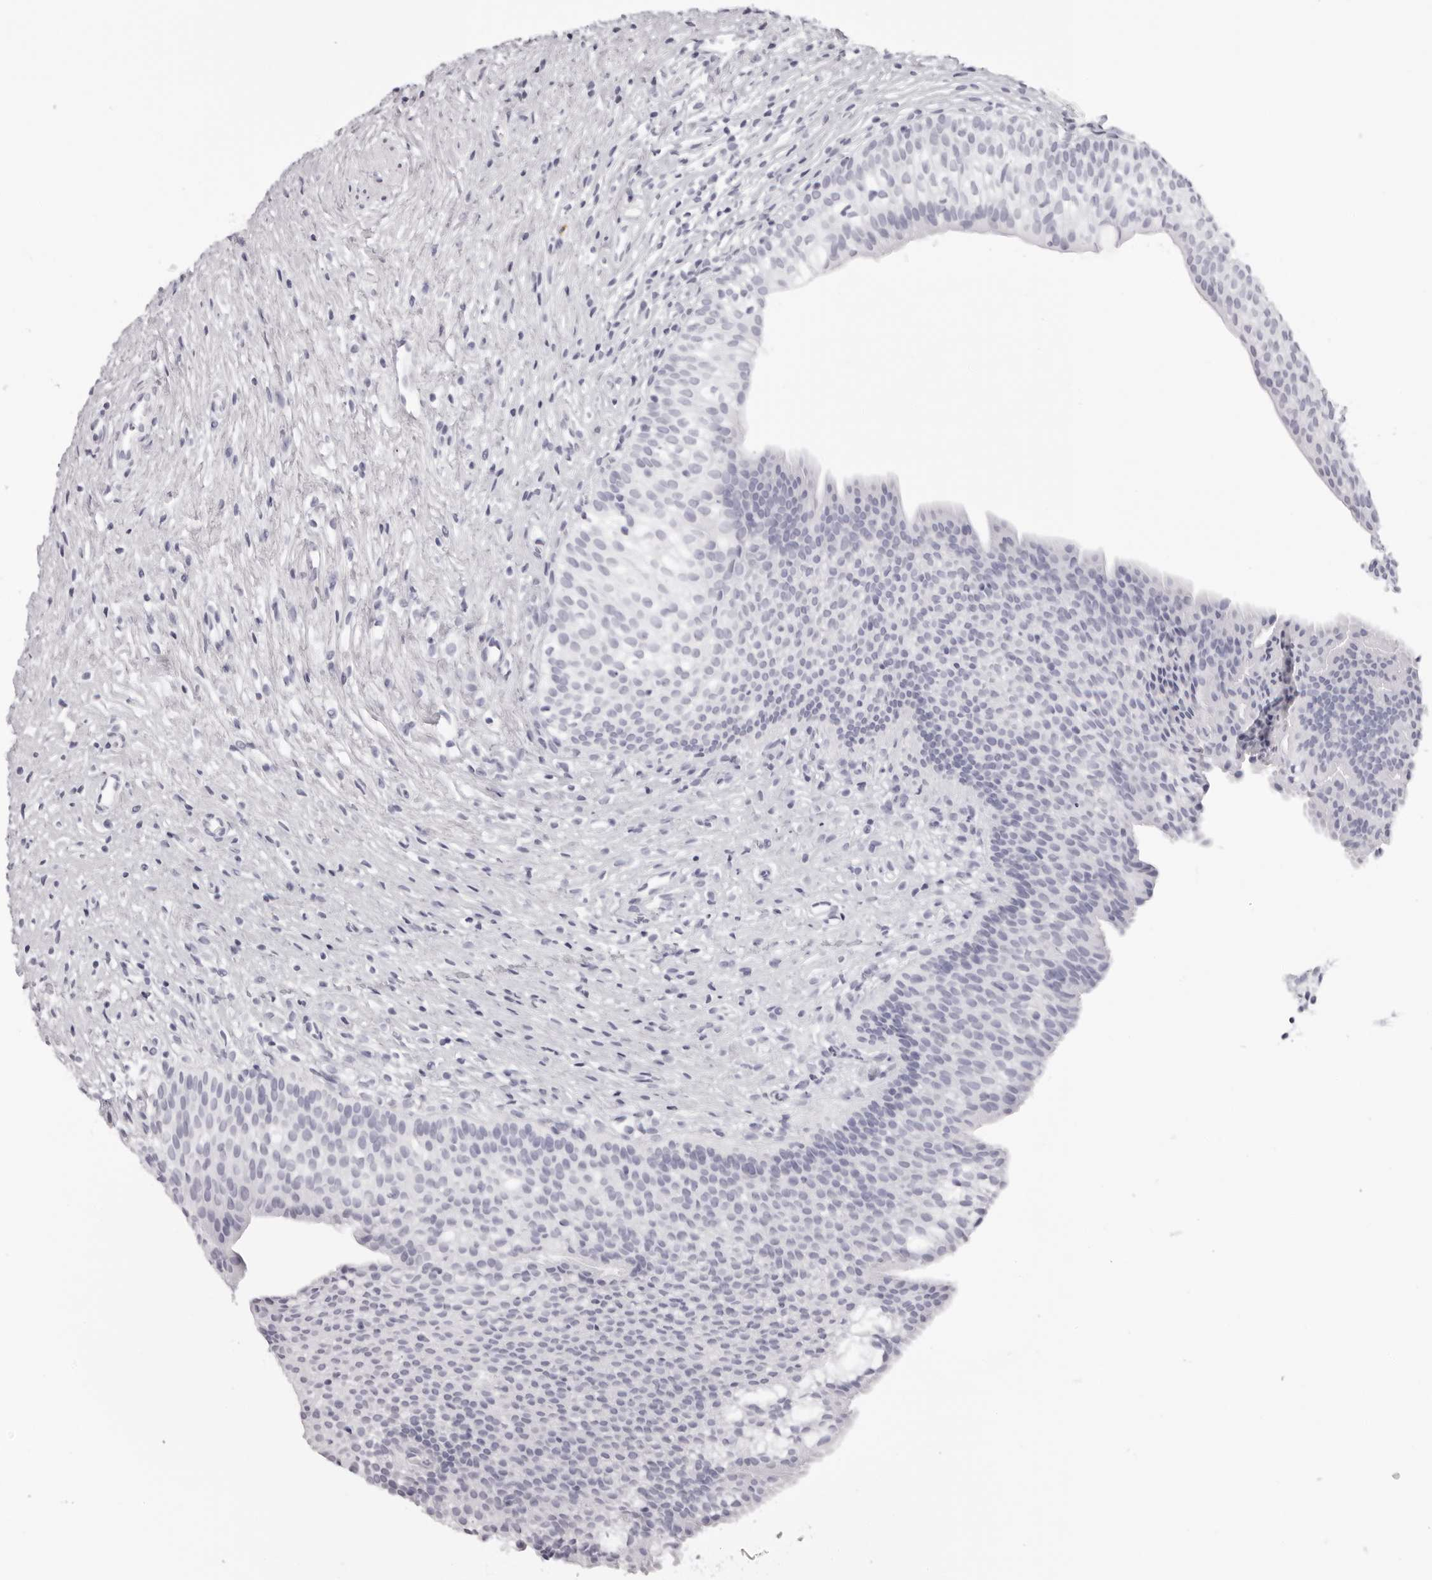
{"staining": {"intensity": "negative", "quantity": "none", "location": "none"}, "tissue": "urinary bladder", "cell_type": "Urothelial cells", "image_type": "normal", "snomed": [{"axis": "morphology", "description": "Normal tissue, NOS"}, {"axis": "topography", "description": "Urinary bladder"}], "caption": "Urinary bladder was stained to show a protein in brown. There is no significant positivity in urothelial cells. The staining is performed using DAB (3,3'-diaminobenzidine) brown chromogen with nuclei counter-stained in using hematoxylin.", "gene": "RHO", "patient": {"sex": "male", "age": 1}}